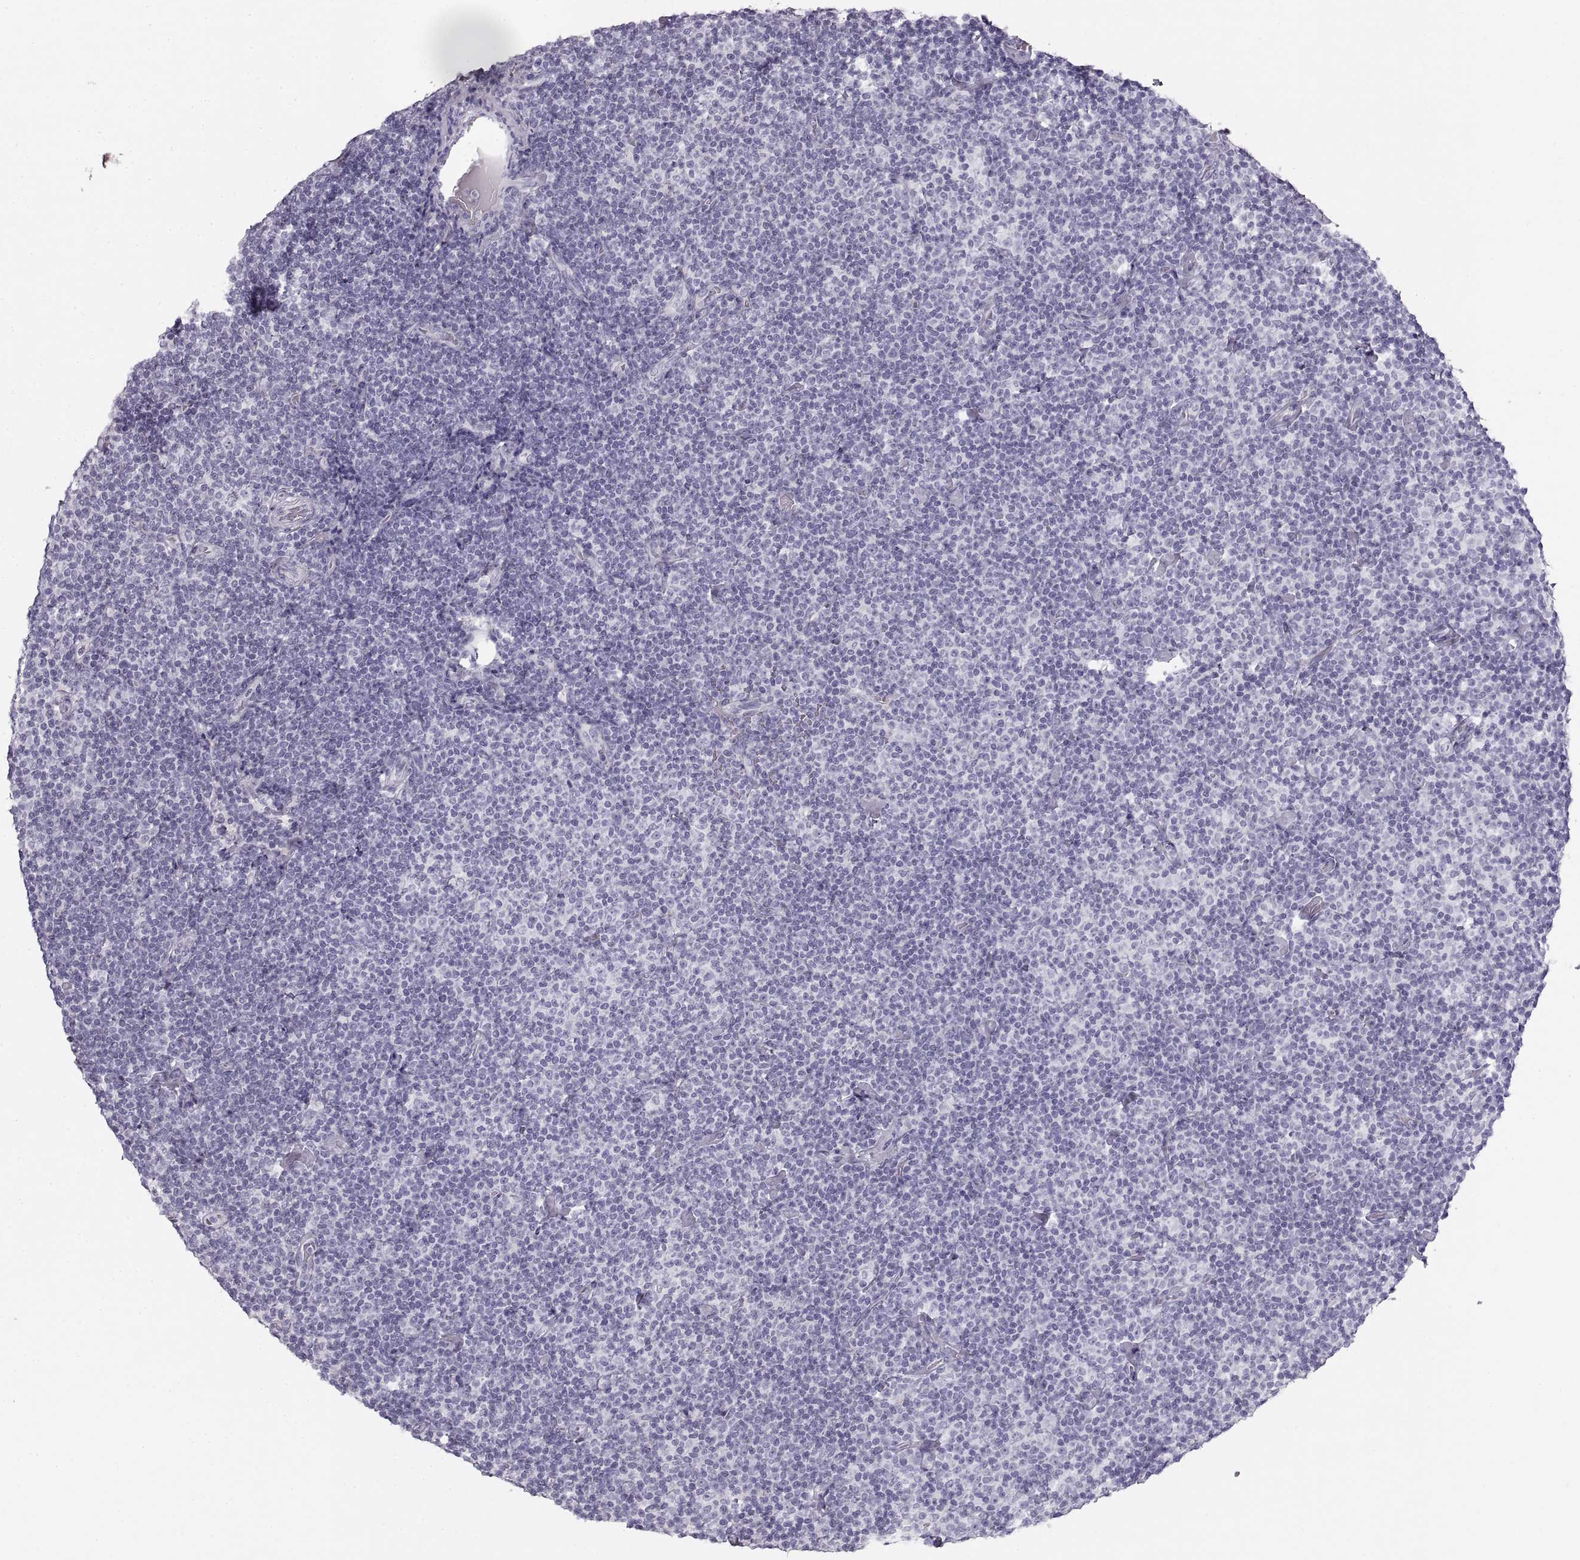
{"staining": {"intensity": "negative", "quantity": "none", "location": "none"}, "tissue": "lymphoma", "cell_type": "Tumor cells", "image_type": "cancer", "snomed": [{"axis": "morphology", "description": "Malignant lymphoma, non-Hodgkin's type, Low grade"}, {"axis": "topography", "description": "Lymph node"}], "caption": "This is a micrograph of IHC staining of lymphoma, which shows no expression in tumor cells.", "gene": "CRYAA", "patient": {"sex": "male", "age": 81}}